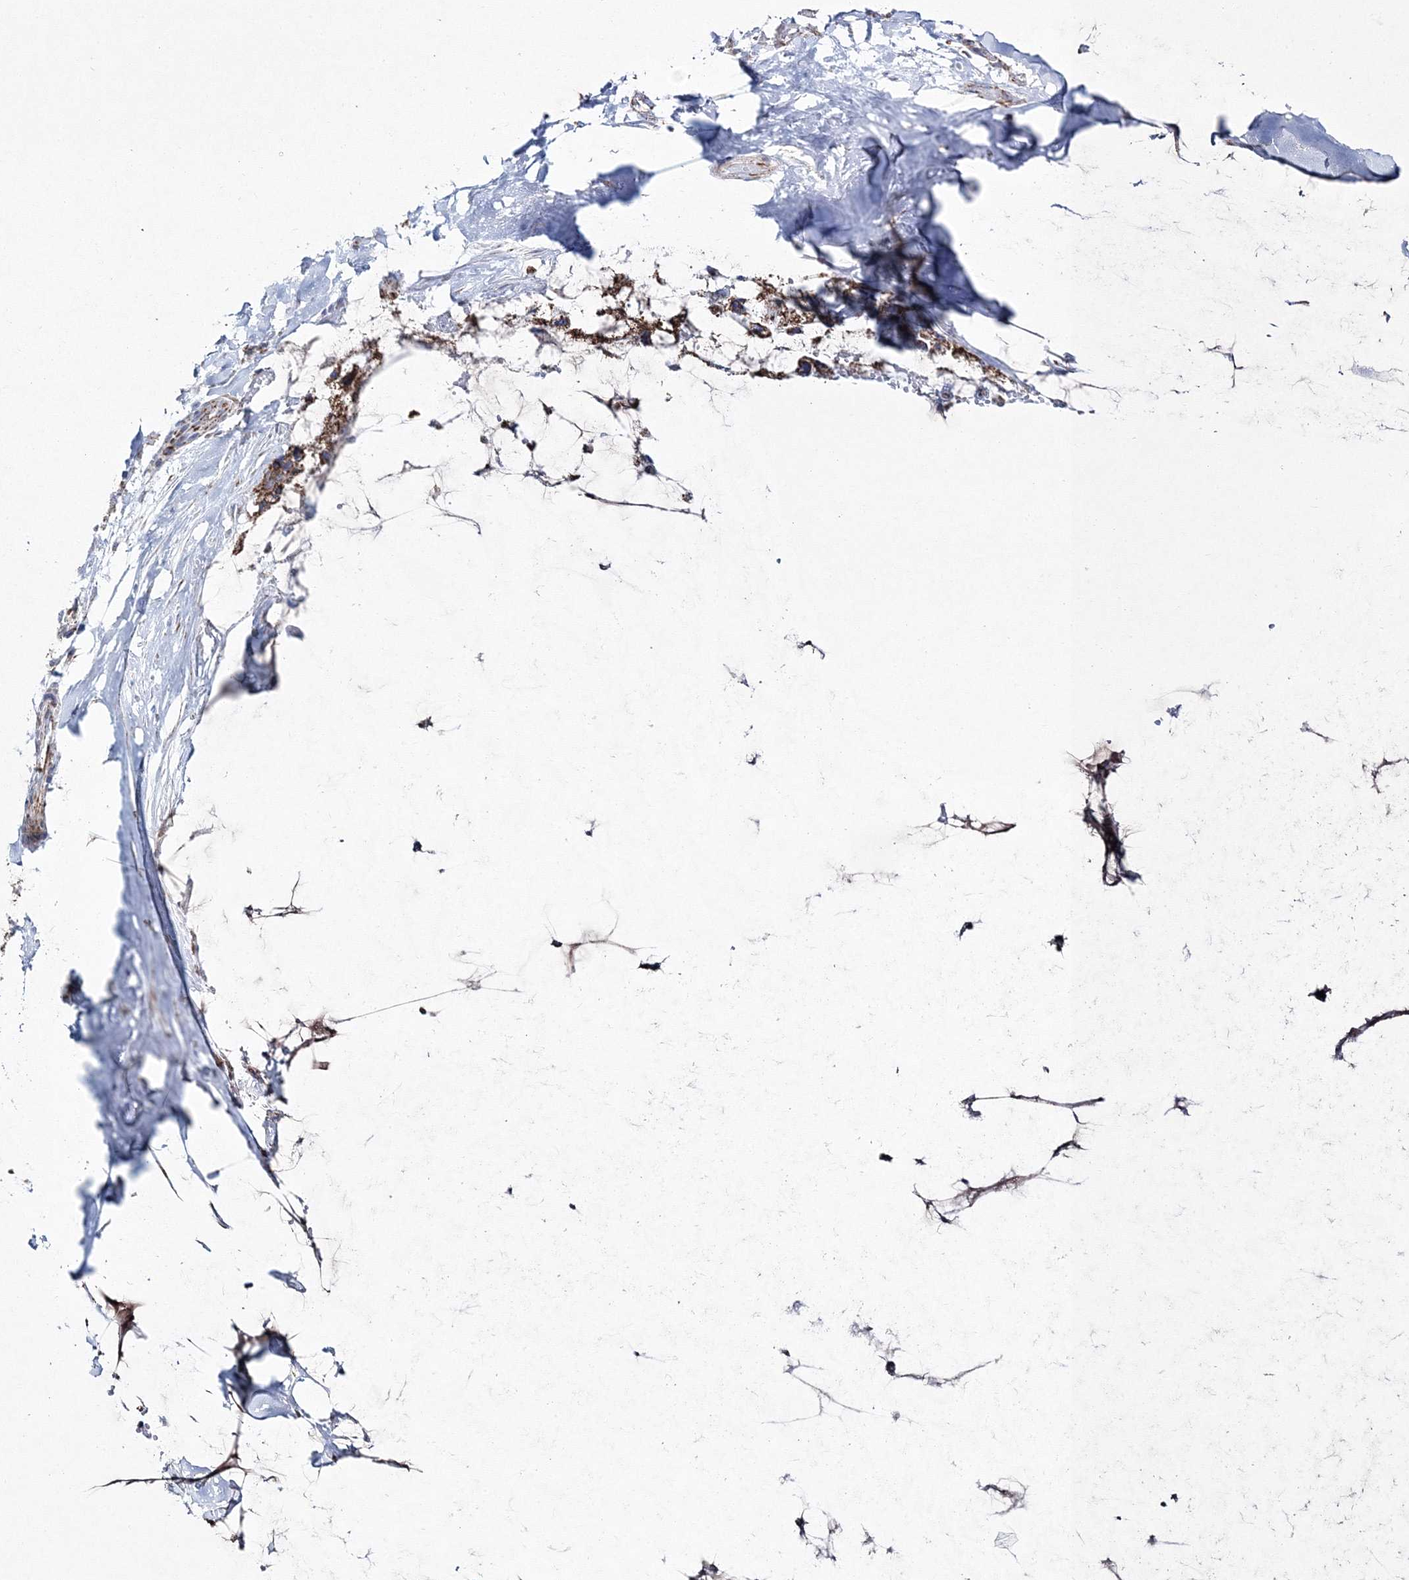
{"staining": {"intensity": "strong", "quantity": "25%-75%", "location": "cytoplasmic/membranous"}, "tissue": "ovarian cancer", "cell_type": "Tumor cells", "image_type": "cancer", "snomed": [{"axis": "morphology", "description": "Cystadenocarcinoma, mucinous, NOS"}, {"axis": "topography", "description": "Ovary"}], "caption": "There is high levels of strong cytoplasmic/membranous expression in tumor cells of ovarian cancer, as demonstrated by immunohistochemical staining (brown color).", "gene": "HIBCH", "patient": {"sex": "female", "age": 39}}